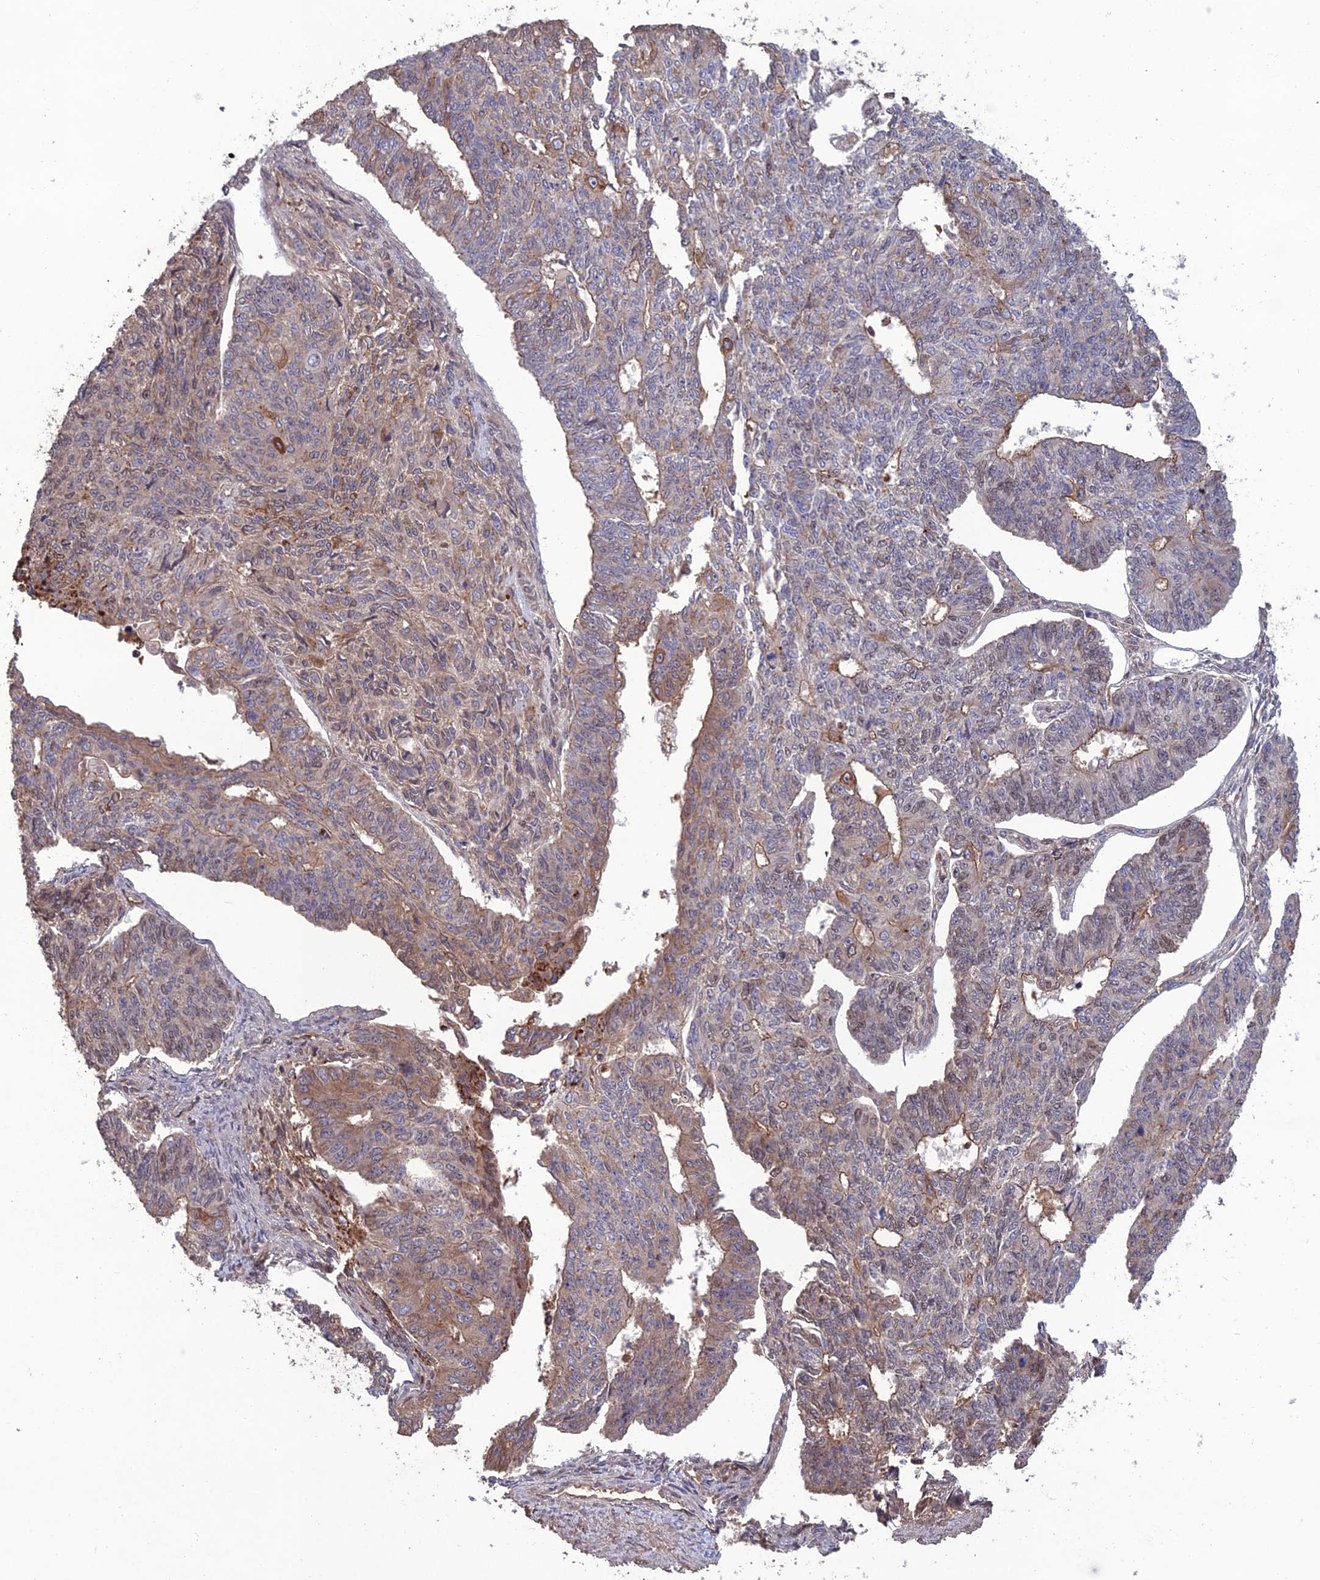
{"staining": {"intensity": "moderate", "quantity": "<25%", "location": "cytoplasmic/membranous"}, "tissue": "endometrial cancer", "cell_type": "Tumor cells", "image_type": "cancer", "snomed": [{"axis": "morphology", "description": "Adenocarcinoma, NOS"}, {"axis": "topography", "description": "Endometrium"}], "caption": "Immunohistochemical staining of endometrial cancer (adenocarcinoma) demonstrates low levels of moderate cytoplasmic/membranous staining in approximately <25% of tumor cells.", "gene": "GALR2", "patient": {"sex": "female", "age": 32}}